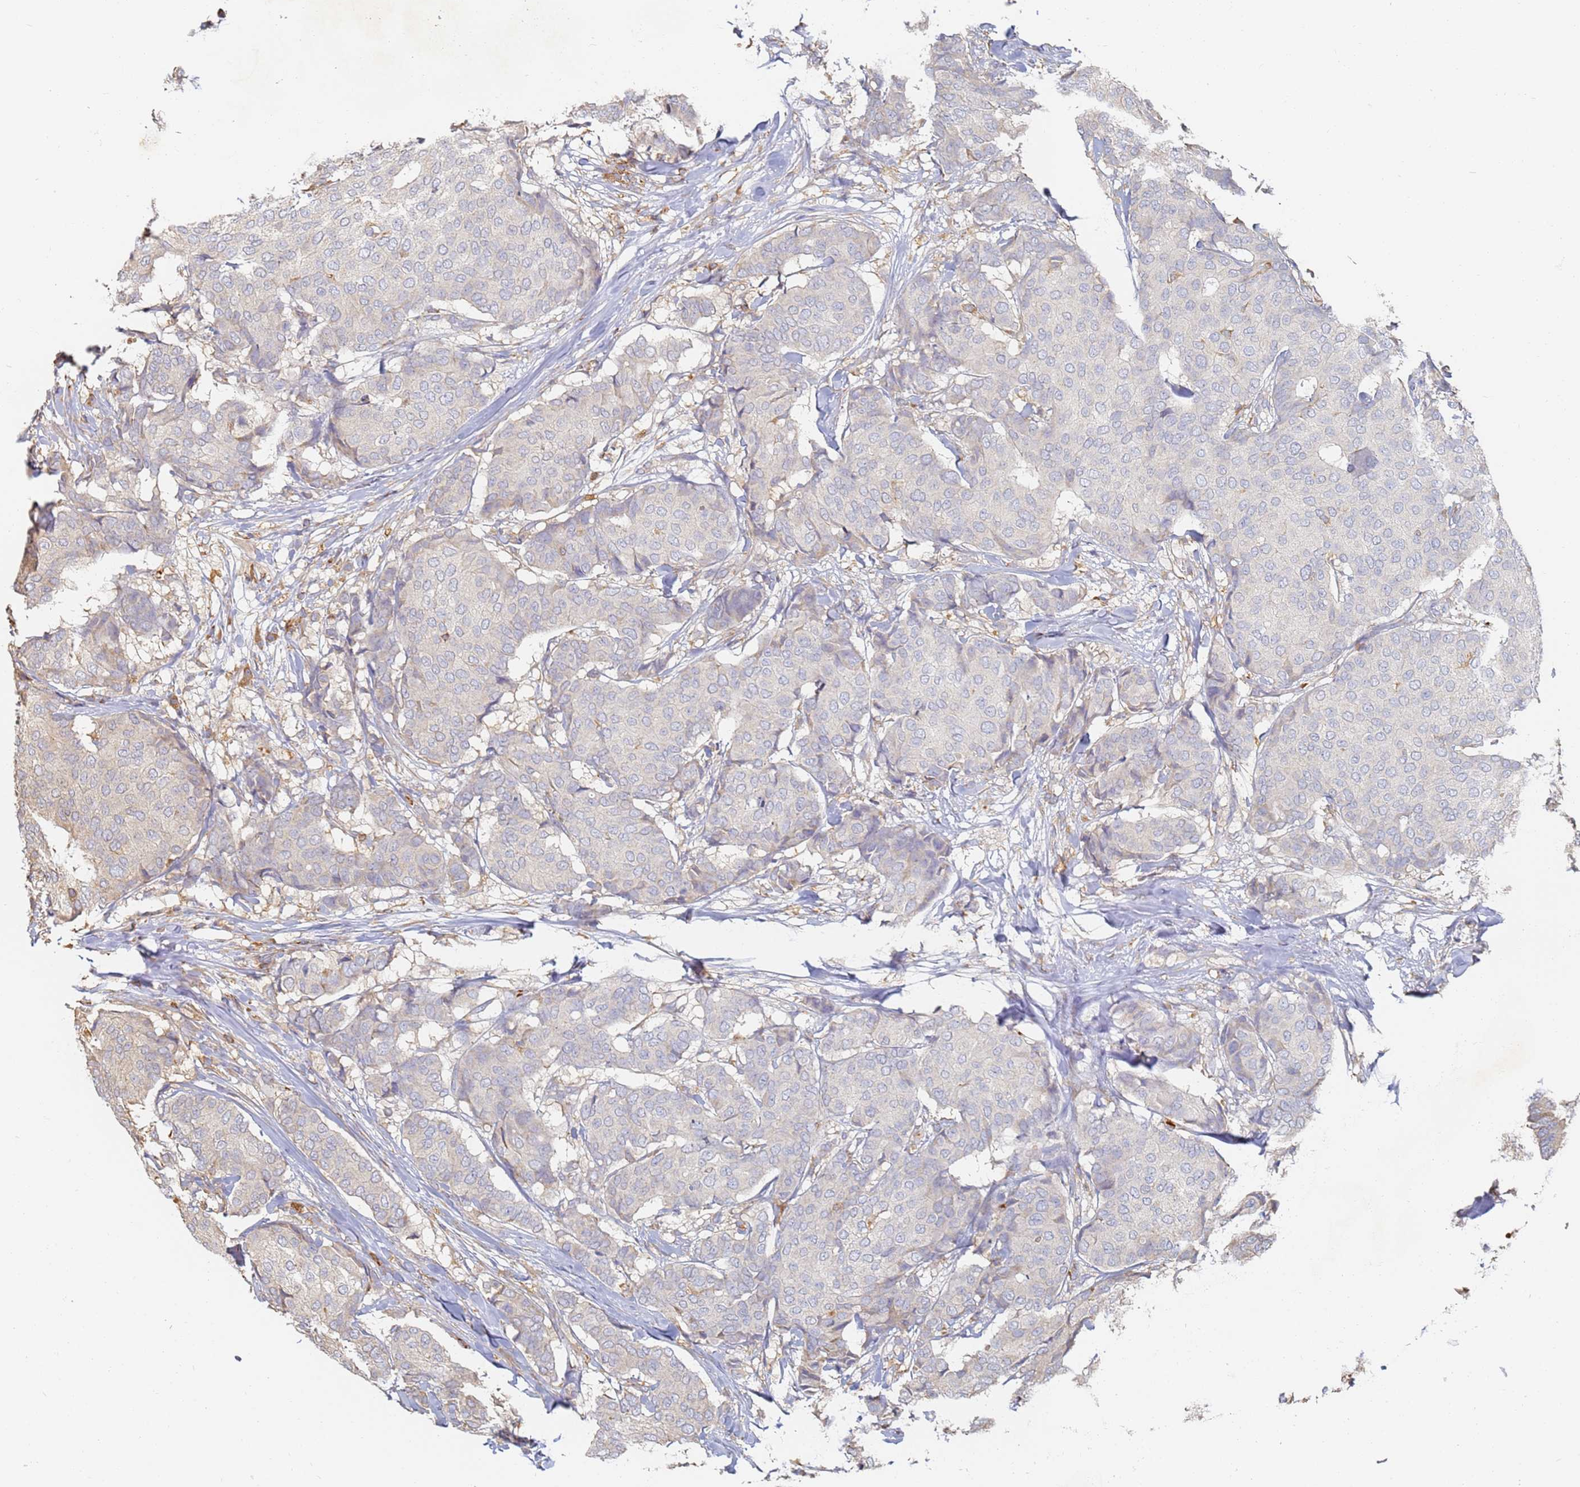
{"staining": {"intensity": "negative", "quantity": "none", "location": "none"}, "tissue": "breast cancer", "cell_type": "Tumor cells", "image_type": "cancer", "snomed": [{"axis": "morphology", "description": "Duct carcinoma"}, {"axis": "topography", "description": "Breast"}], "caption": "This is an IHC image of human breast cancer. There is no expression in tumor cells.", "gene": "BIN2", "patient": {"sex": "female", "age": 75}}